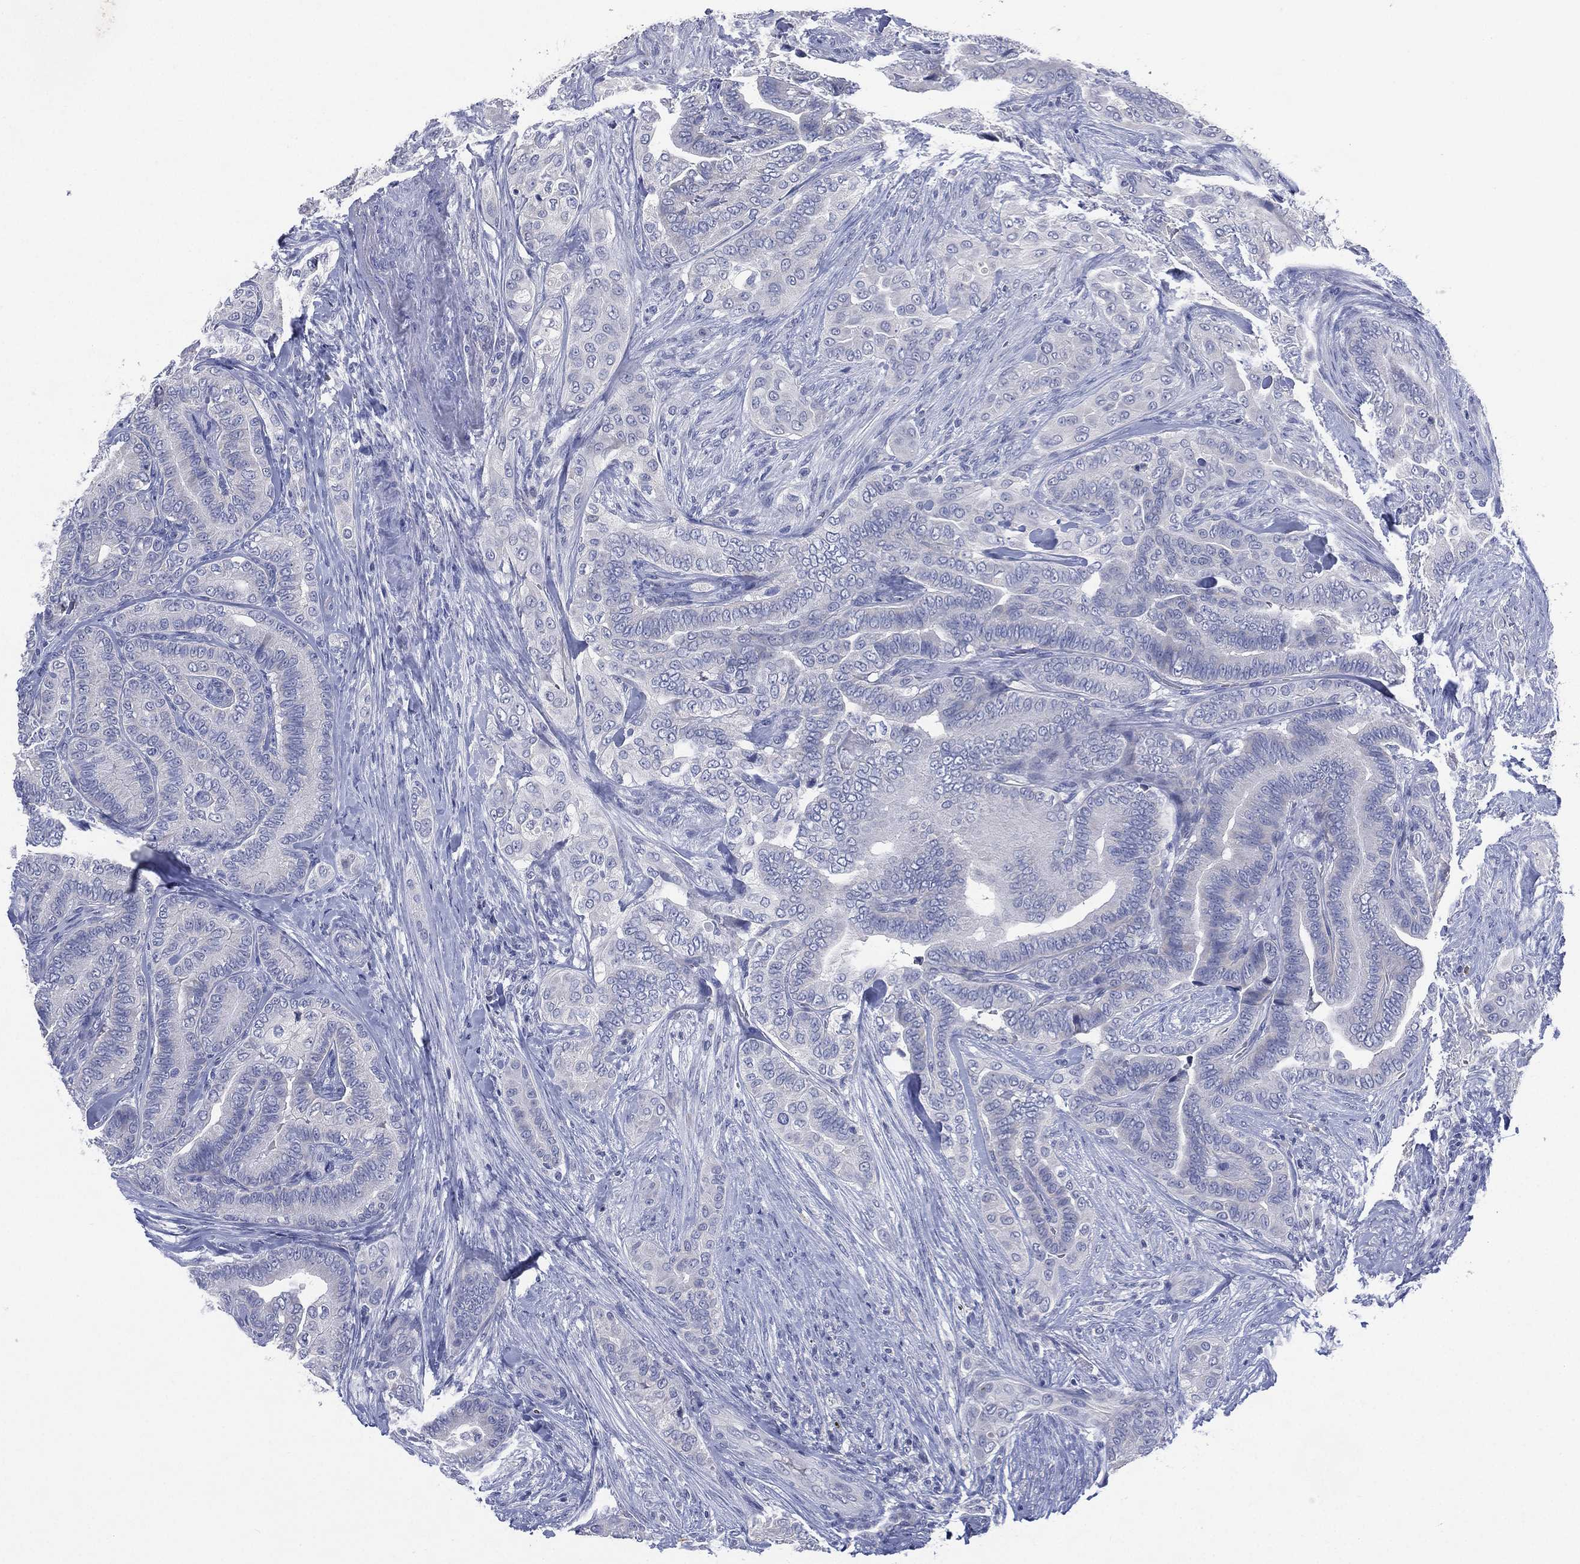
{"staining": {"intensity": "negative", "quantity": "none", "location": "none"}, "tissue": "thyroid cancer", "cell_type": "Tumor cells", "image_type": "cancer", "snomed": [{"axis": "morphology", "description": "Papillary adenocarcinoma, NOS"}, {"axis": "topography", "description": "Thyroid gland"}], "caption": "Protein analysis of thyroid papillary adenocarcinoma reveals no significant staining in tumor cells.", "gene": "KRT35", "patient": {"sex": "male", "age": 61}}